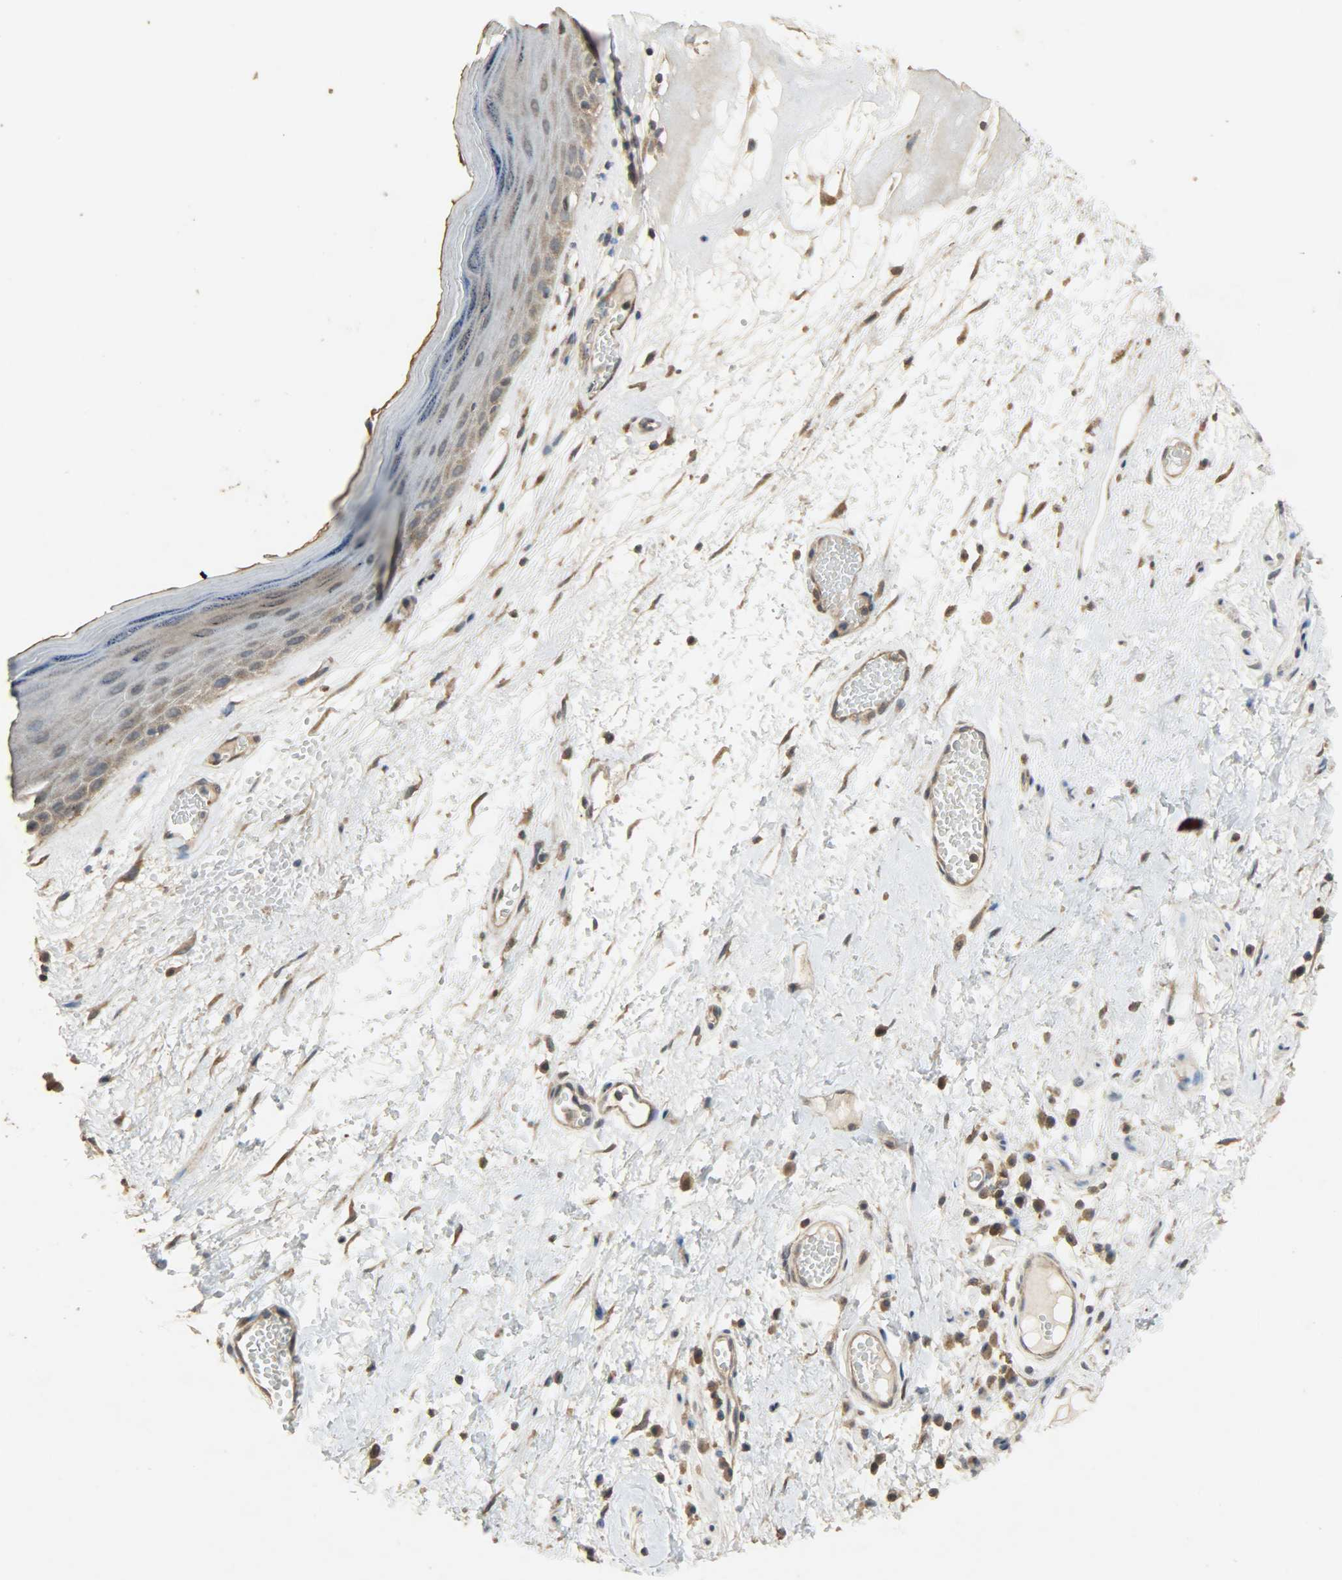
{"staining": {"intensity": "moderate", "quantity": ">75%", "location": "cytoplasmic/membranous"}, "tissue": "skin", "cell_type": "Epidermal cells", "image_type": "normal", "snomed": [{"axis": "morphology", "description": "Normal tissue, NOS"}, {"axis": "morphology", "description": "Inflammation, NOS"}, {"axis": "topography", "description": "Vulva"}], "caption": "This micrograph reveals immunohistochemistry staining of unremarkable skin, with medium moderate cytoplasmic/membranous staining in about >75% of epidermal cells.", "gene": "CDKN2C", "patient": {"sex": "female", "age": 84}}